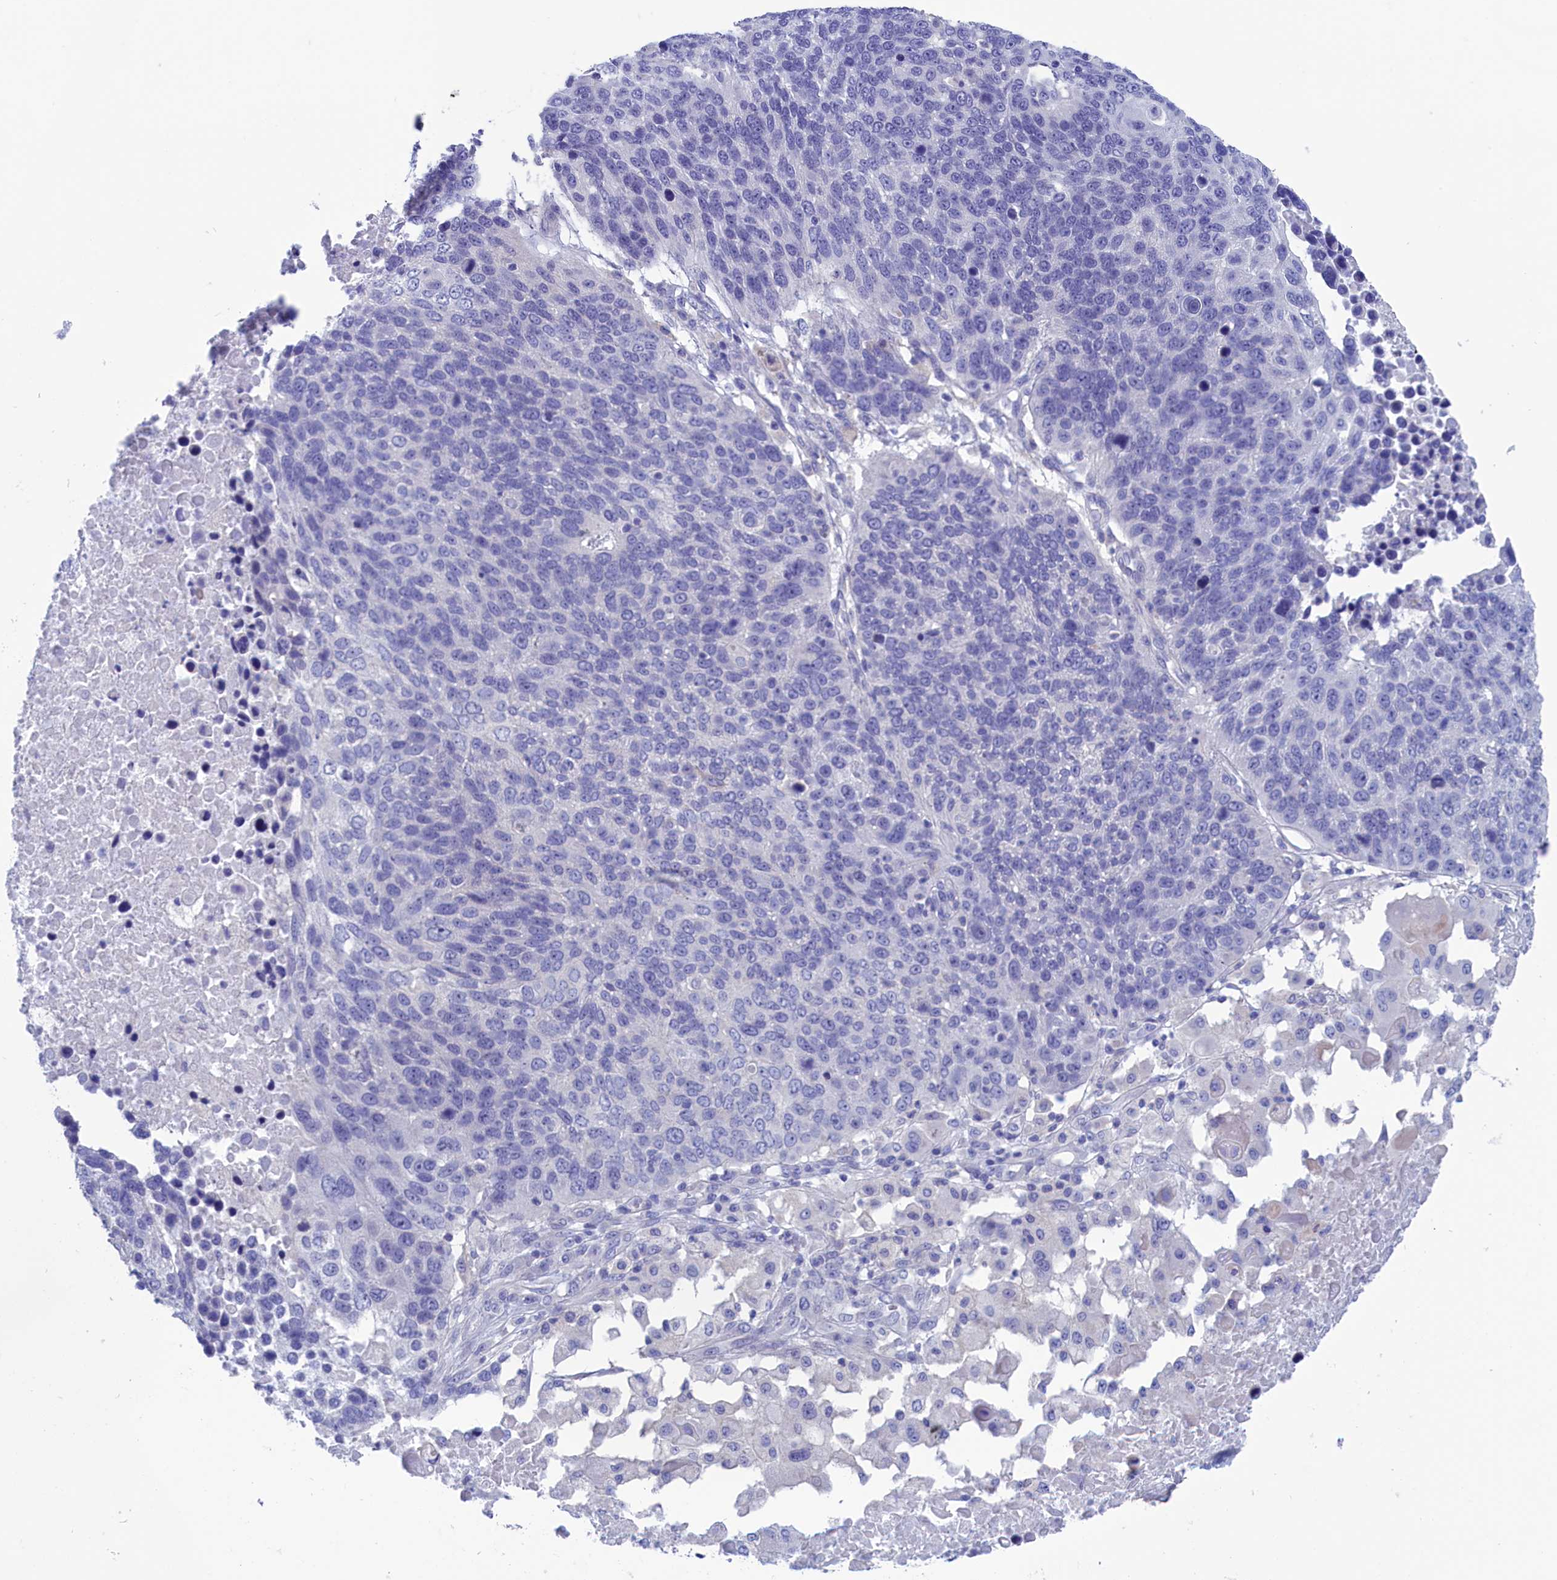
{"staining": {"intensity": "negative", "quantity": "none", "location": "none"}, "tissue": "lung cancer", "cell_type": "Tumor cells", "image_type": "cancer", "snomed": [{"axis": "morphology", "description": "Normal tissue, NOS"}, {"axis": "morphology", "description": "Squamous cell carcinoma, NOS"}, {"axis": "topography", "description": "Lymph node"}, {"axis": "topography", "description": "Lung"}], "caption": "High power microscopy micrograph of an immunohistochemistry (IHC) photomicrograph of lung cancer (squamous cell carcinoma), revealing no significant positivity in tumor cells. Nuclei are stained in blue.", "gene": "VPS35L", "patient": {"sex": "male", "age": 66}}